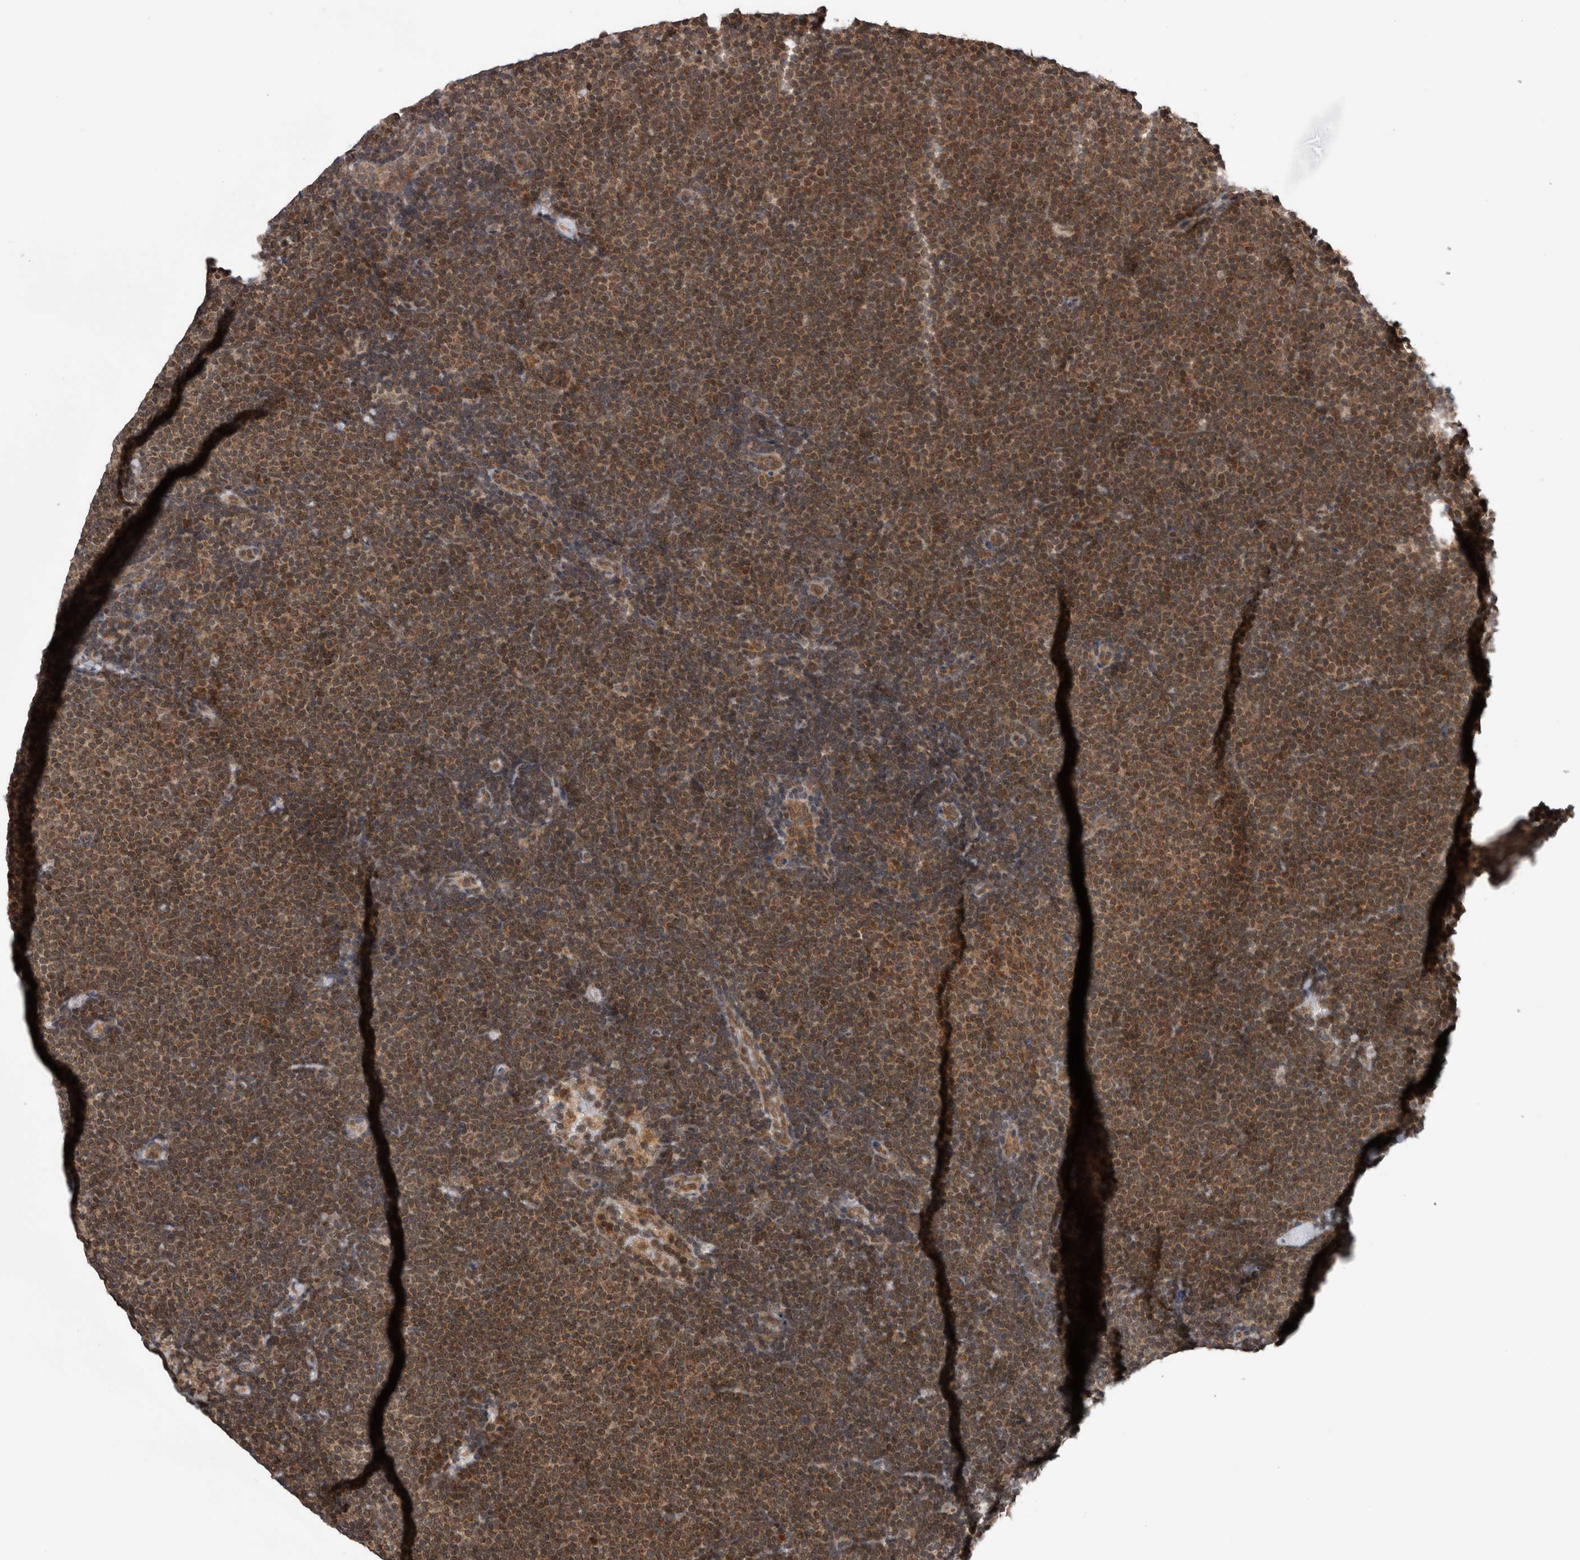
{"staining": {"intensity": "moderate", "quantity": ">75%", "location": "cytoplasmic/membranous"}, "tissue": "lymphoma", "cell_type": "Tumor cells", "image_type": "cancer", "snomed": [{"axis": "morphology", "description": "Malignant lymphoma, non-Hodgkin's type, Low grade"}, {"axis": "topography", "description": "Lymph node"}], "caption": "This is a histology image of IHC staining of lymphoma, which shows moderate staining in the cytoplasmic/membranous of tumor cells.", "gene": "ENY2", "patient": {"sex": "female", "age": 53}}